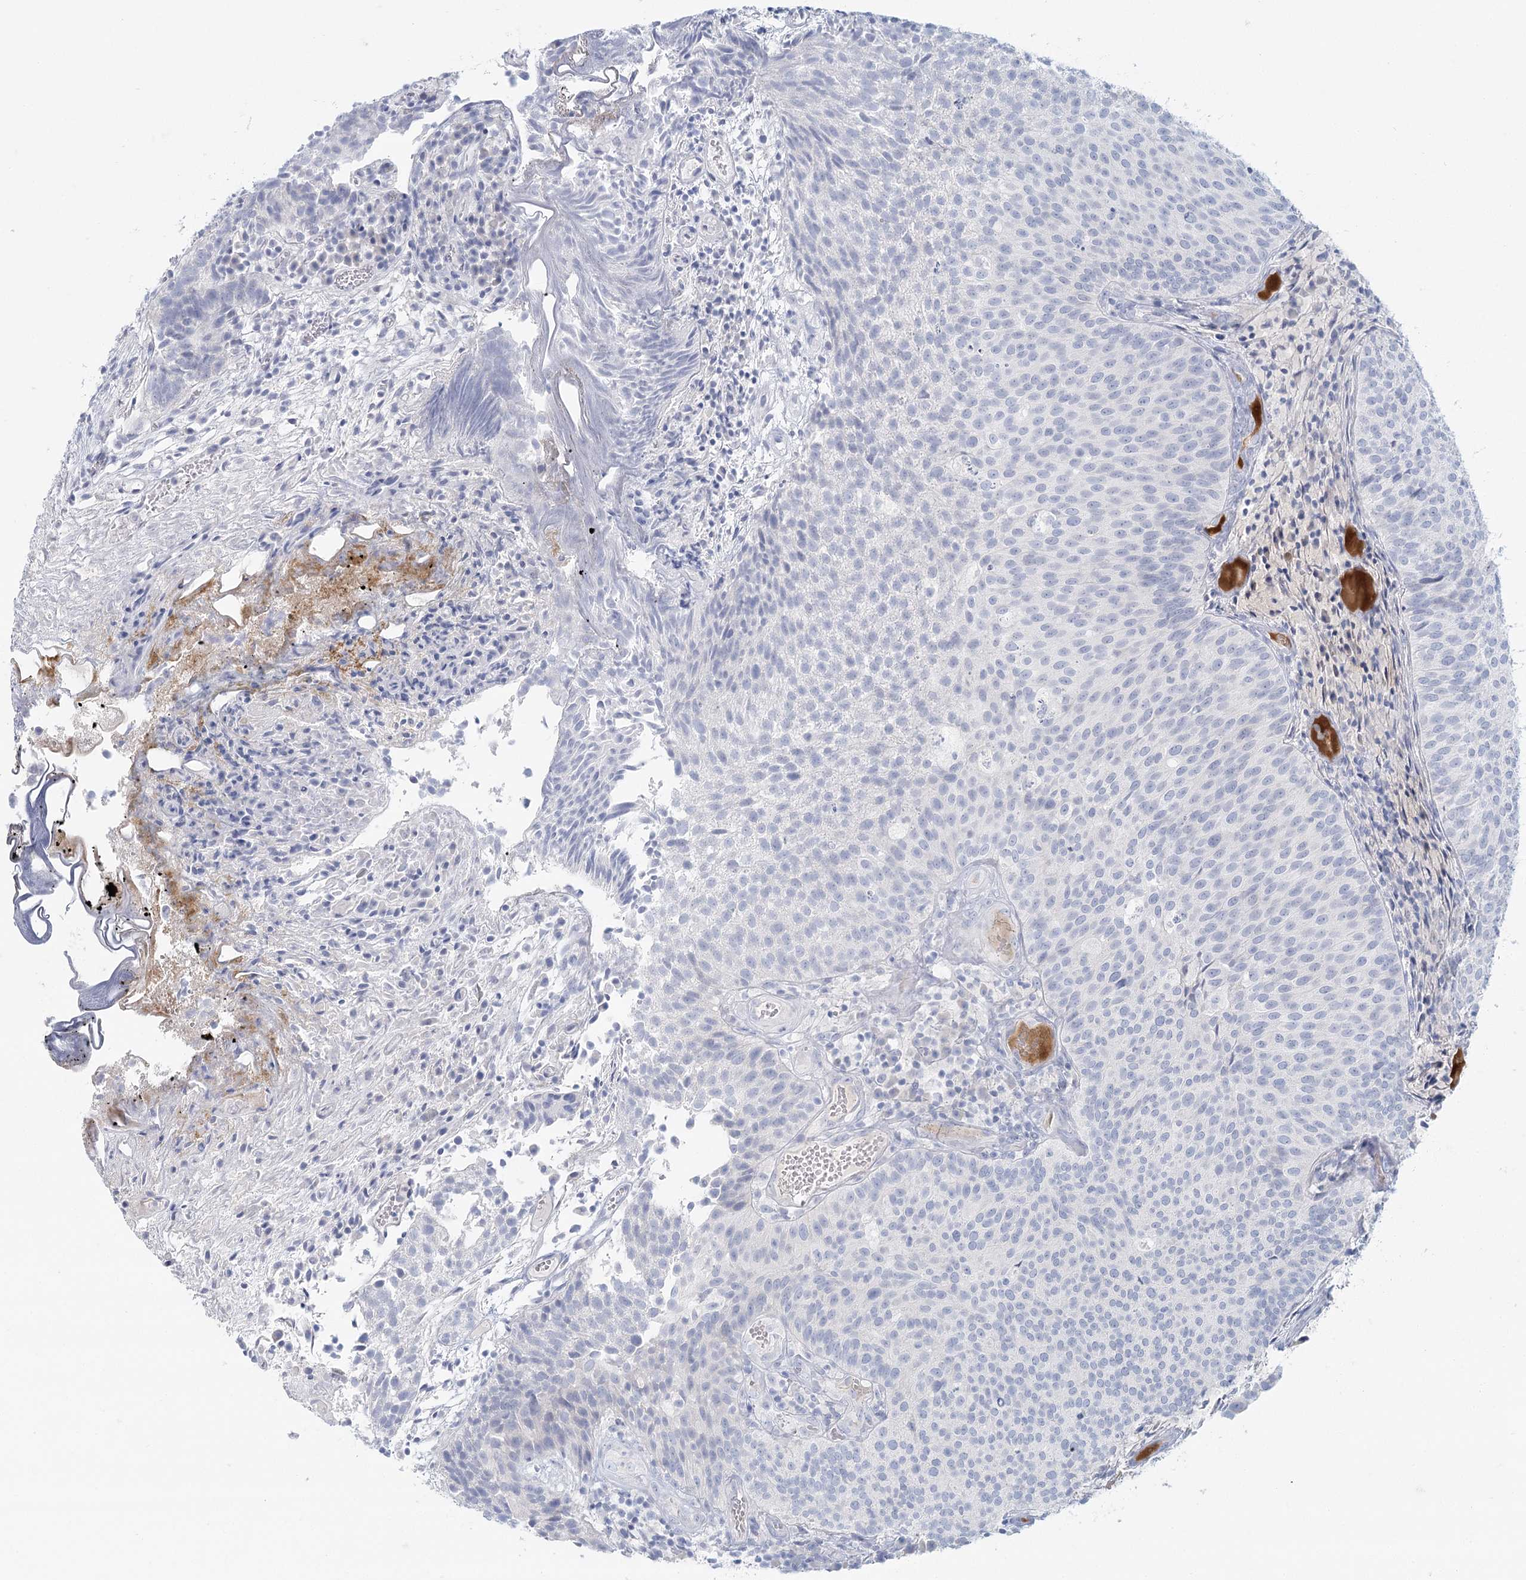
{"staining": {"intensity": "negative", "quantity": "none", "location": "none"}, "tissue": "urothelial cancer", "cell_type": "Tumor cells", "image_type": "cancer", "snomed": [{"axis": "morphology", "description": "Urothelial carcinoma, Low grade"}, {"axis": "topography", "description": "Urinary bladder"}], "caption": "DAB (3,3'-diaminobenzidine) immunohistochemical staining of human low-grade urothelial carcinoma displays no significant positivity in tumor cells.", "gene": "DMGDH", "patient": {"sex": "male", "age": 86}}